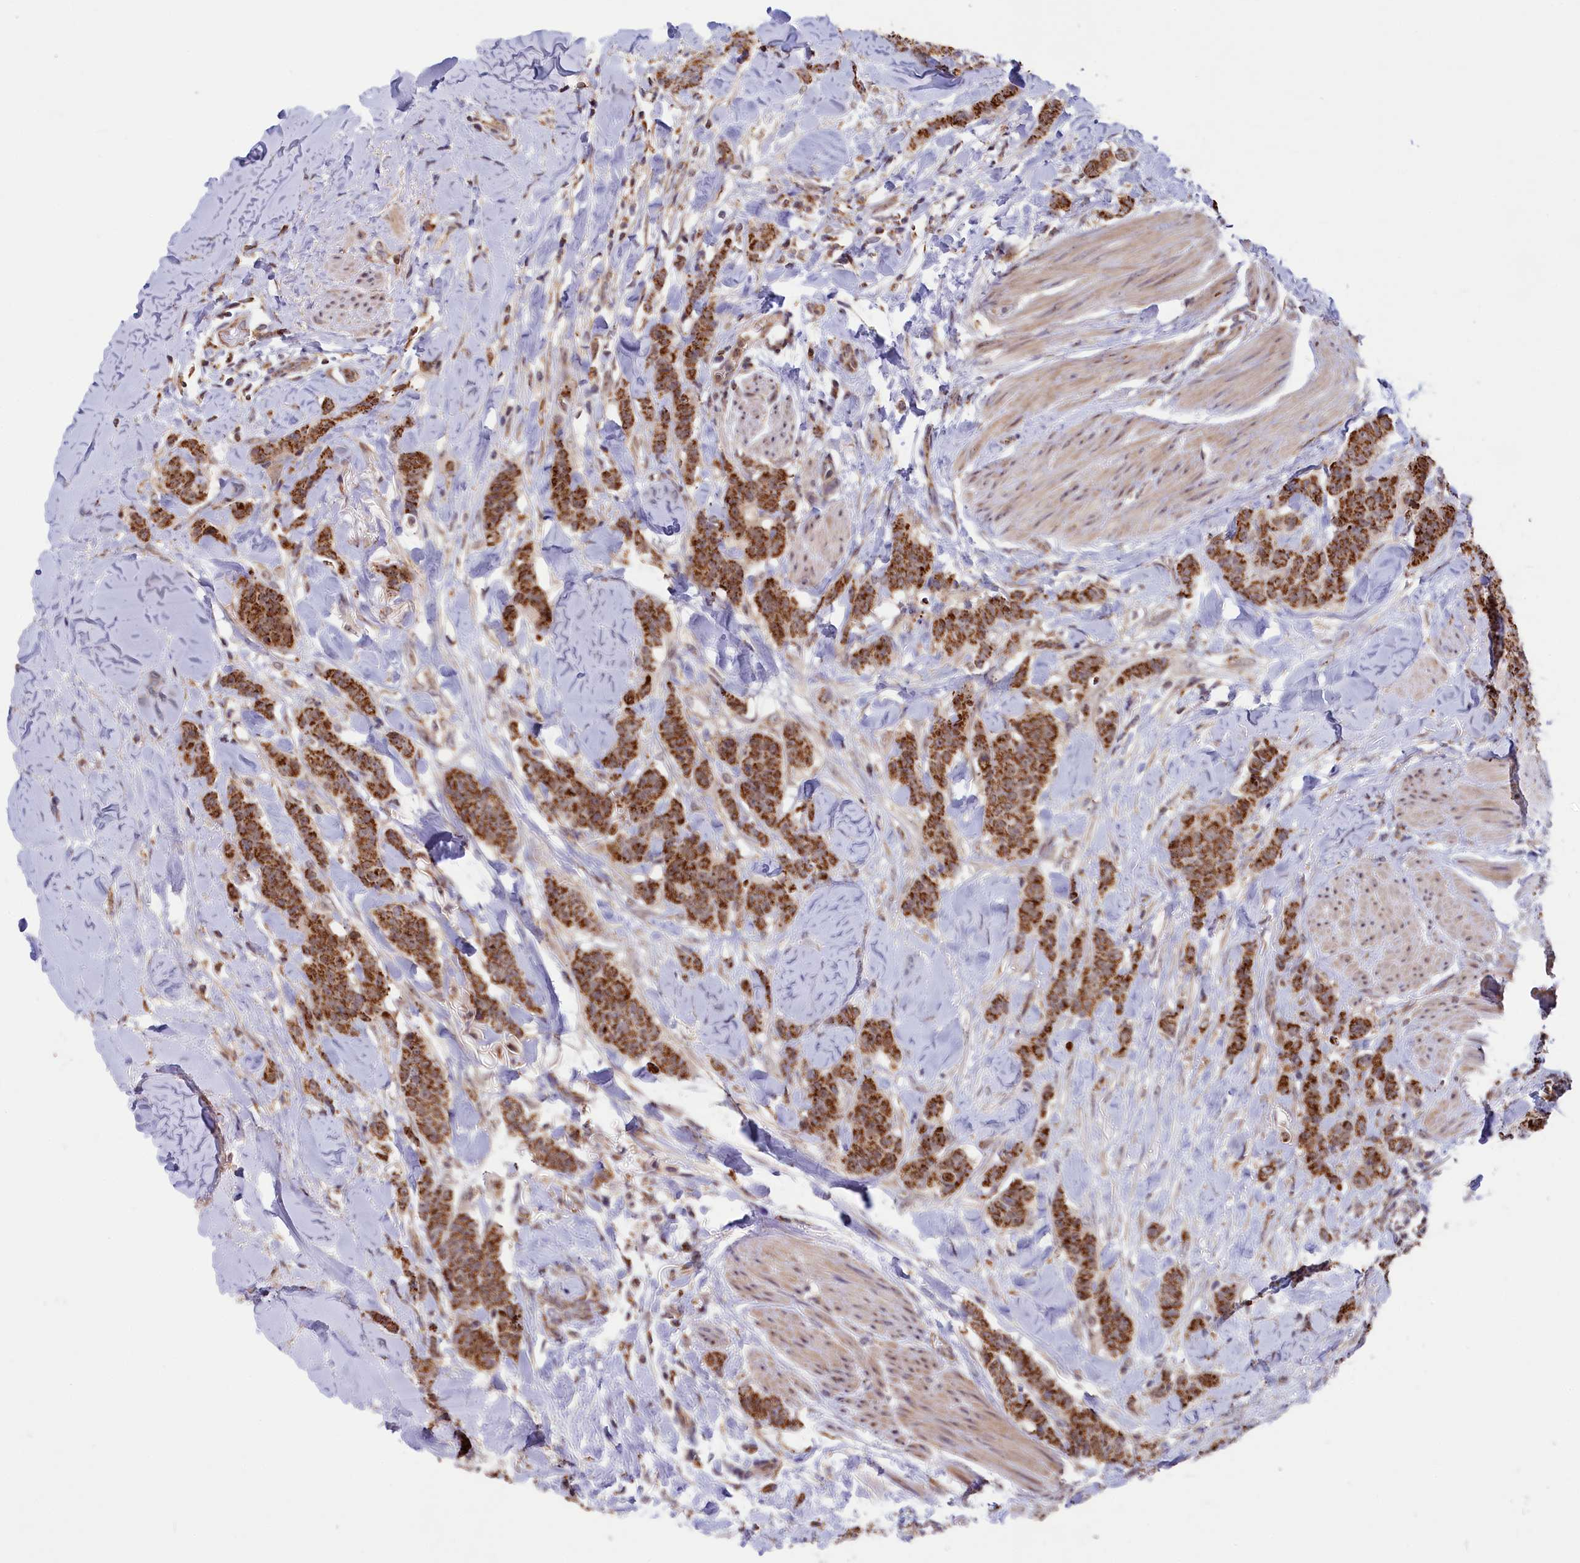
{"staining": {"intensity": "strong", "quantity": ">75%", "location": "cytoplasmic/membranous"}, "tissue": "breast cancer", "cell_type": "Tumor cells", "image_type": "cancer", "snomed": [{"axis": "morphology", "description": "Duct carcinoma"}, {"axis": "topography", "description": "Breast"}], "caption": "Strong cytoplasmic/membranous positivity is appreciated in about >75% of tumor cells in breast intraductal carcinoma.", "gene": "DUS3L", "patient": {"sex": "female", "age": 40}}